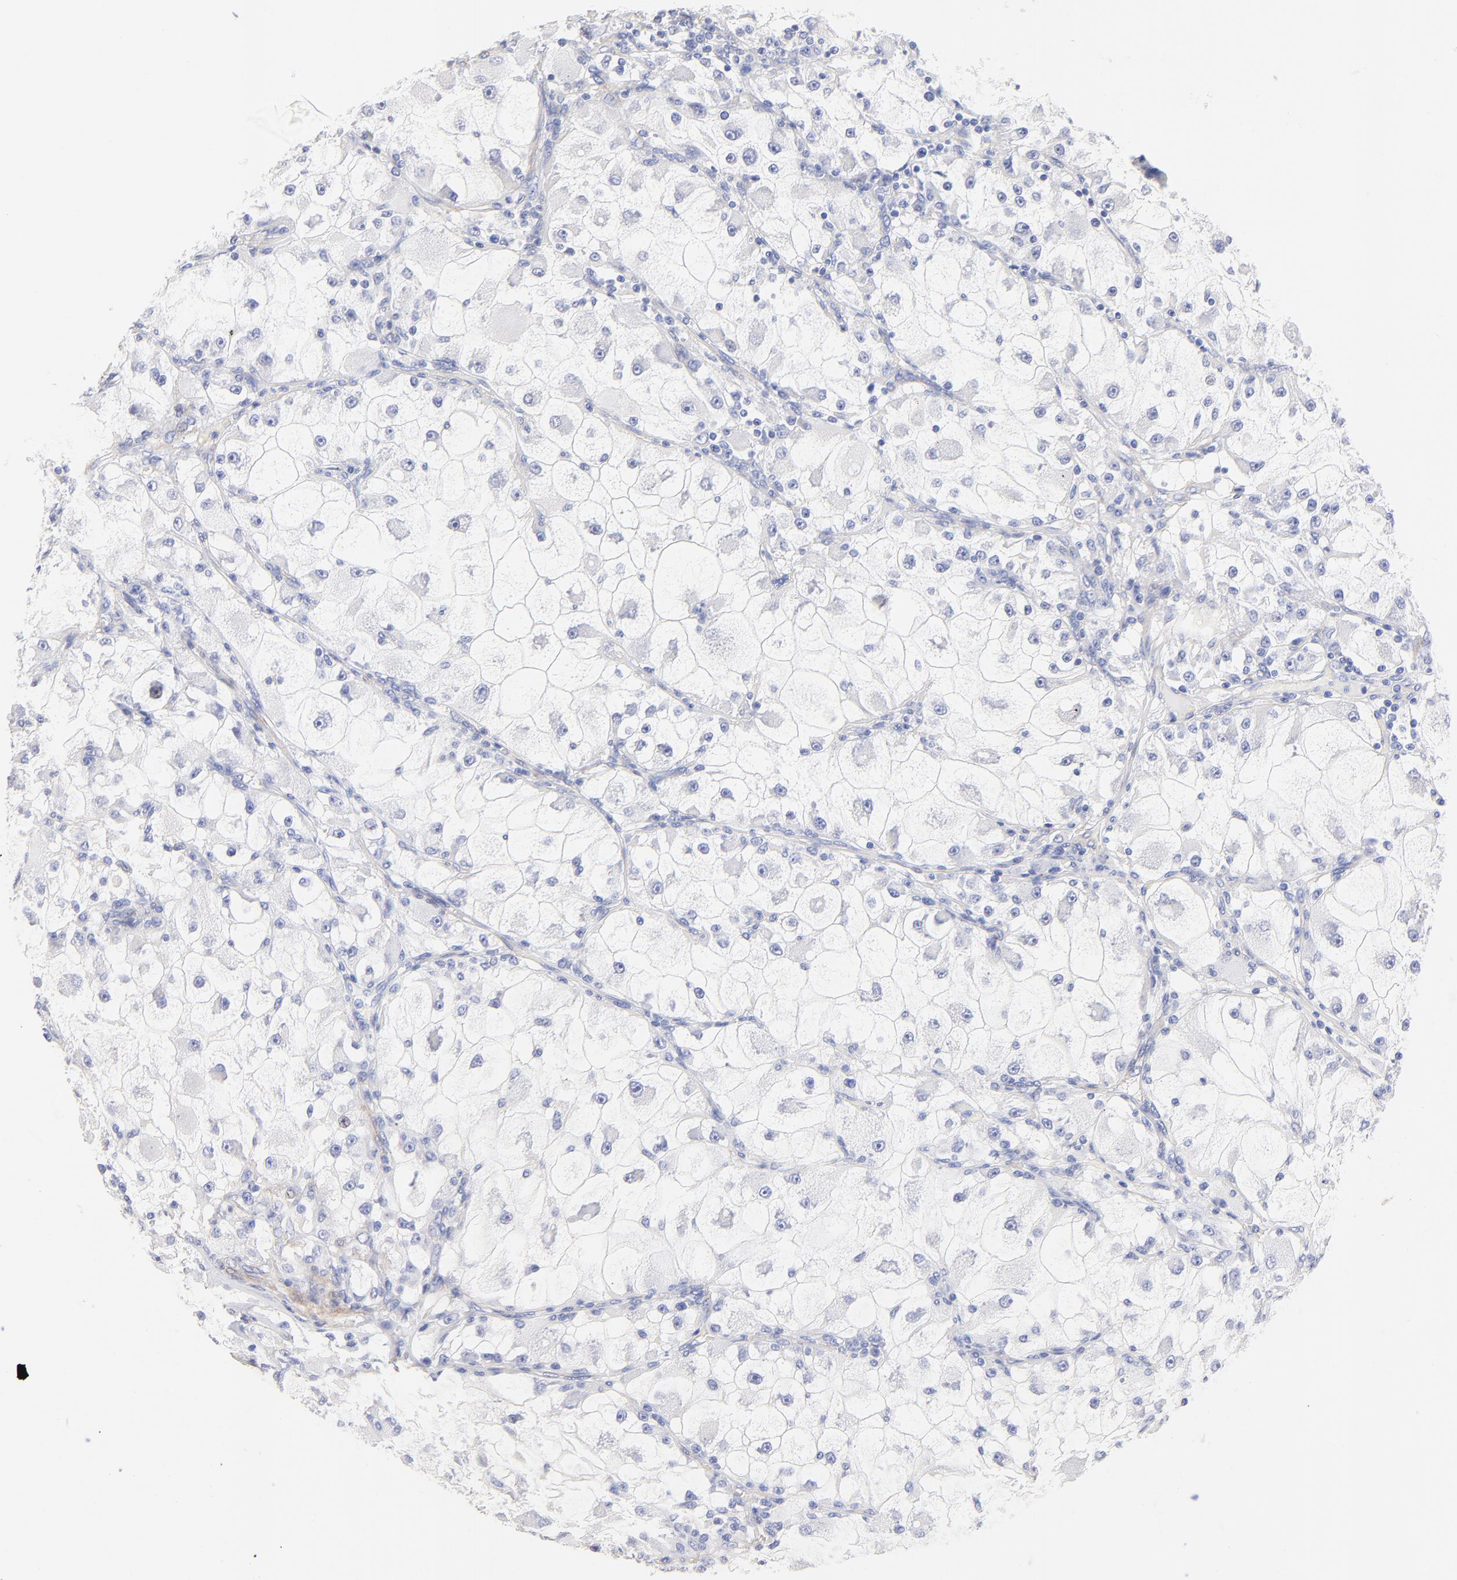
{"staining": {"intensity": "negative", "quantity": "none", "location": "none"}, "tissue": "renal cancer", "cell_type": "Tumor cells", "image_type": "cancer", "snomed": [{"axis": "morphology", "description": "Adenocarcinoma, NOS"}, {"axis": "topography", "description": "Kidney"}], "caption": "IHC image of neoplastic tissue: human renal adenocarcinoma stained with DAB exhibits no significant protein positivity in tumor cells.", "gene": "ACTRT1", "patient": {"sex": "female", "age": 73}}